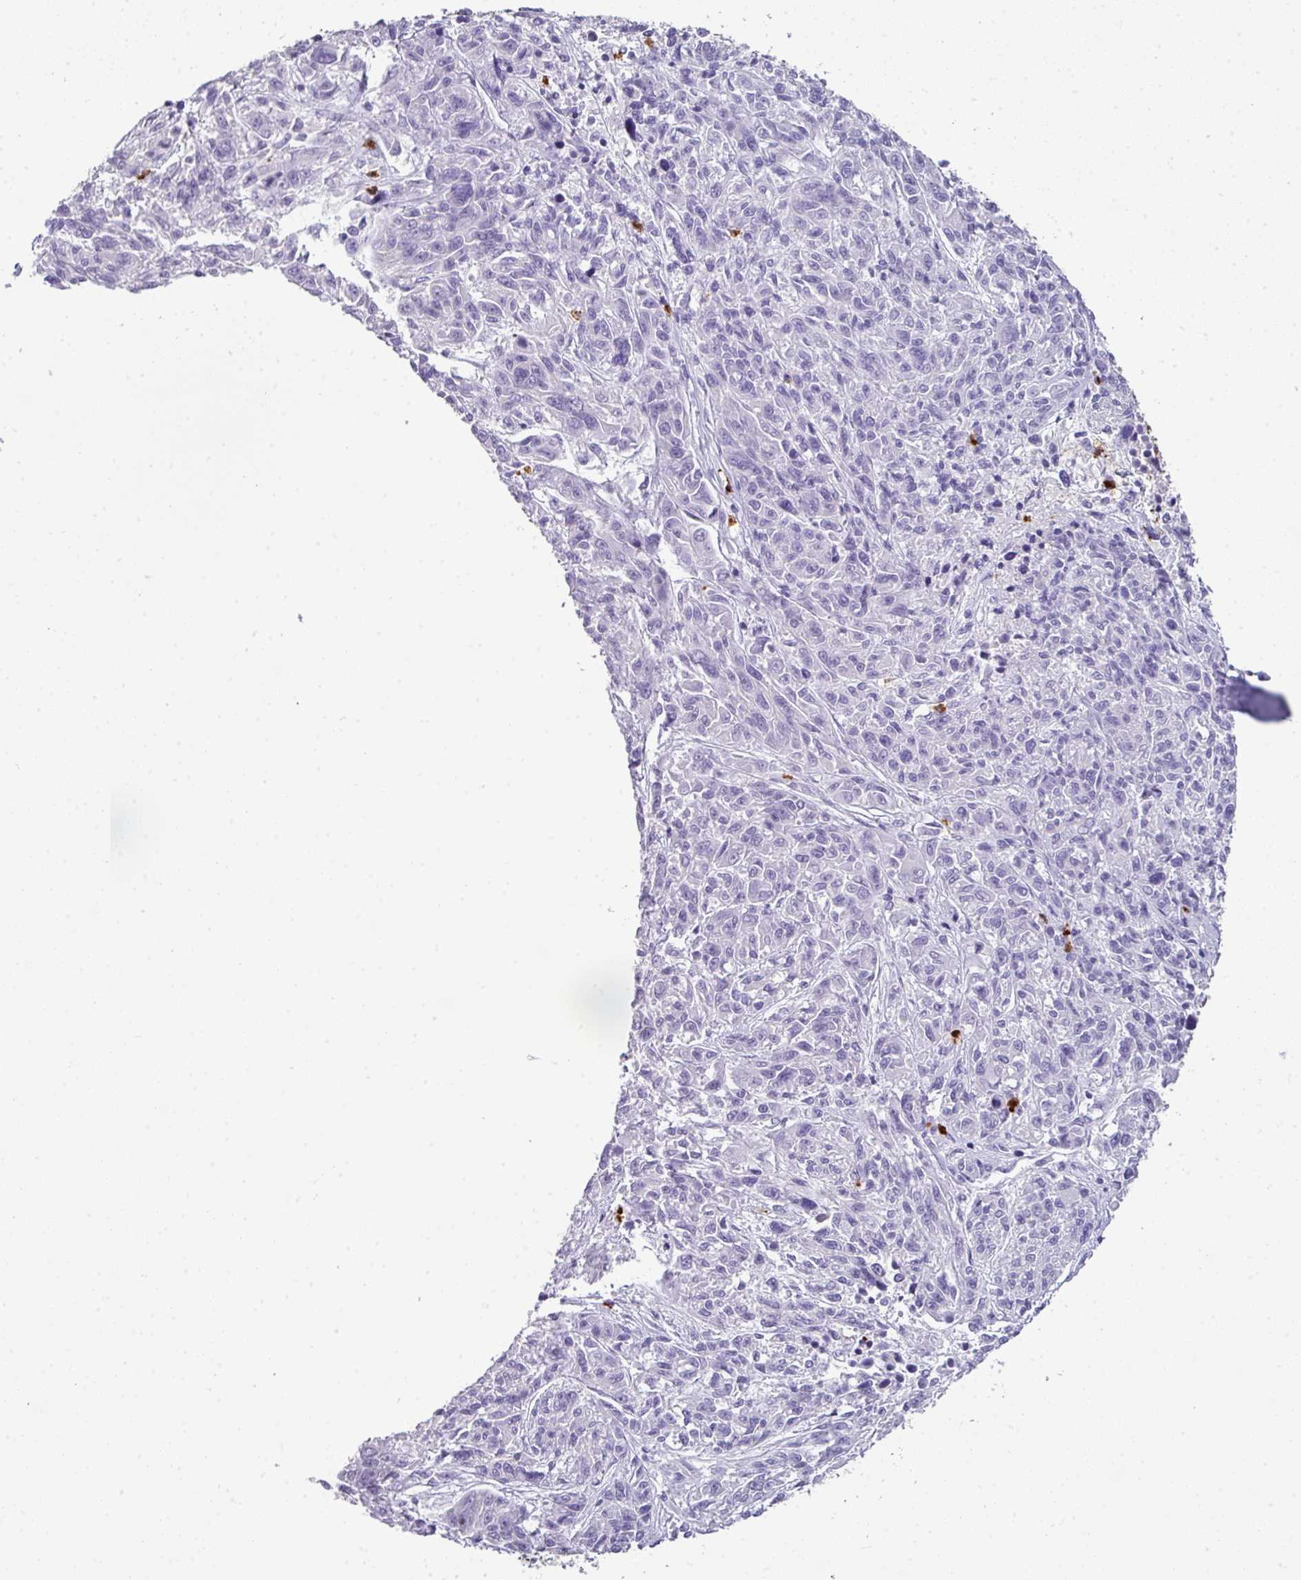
{"staining": {"intensity": "negative", "quantity": "none", "location": "none"}, "tissue": "melanoma", "cell_type": "Tumor cells", "image_type": "cancer", "snomed": [{"axis": "morphology", "description": "Malignant melanoma, NOS"}, {"axis": "topography", "description": "Skin"}], "caption": "Tumor cells show no significant staining in malignant melanoma. Nuclei are stained in blue.", "gene": "CTSG", "patient": {"sex": "male", "age": 53}}